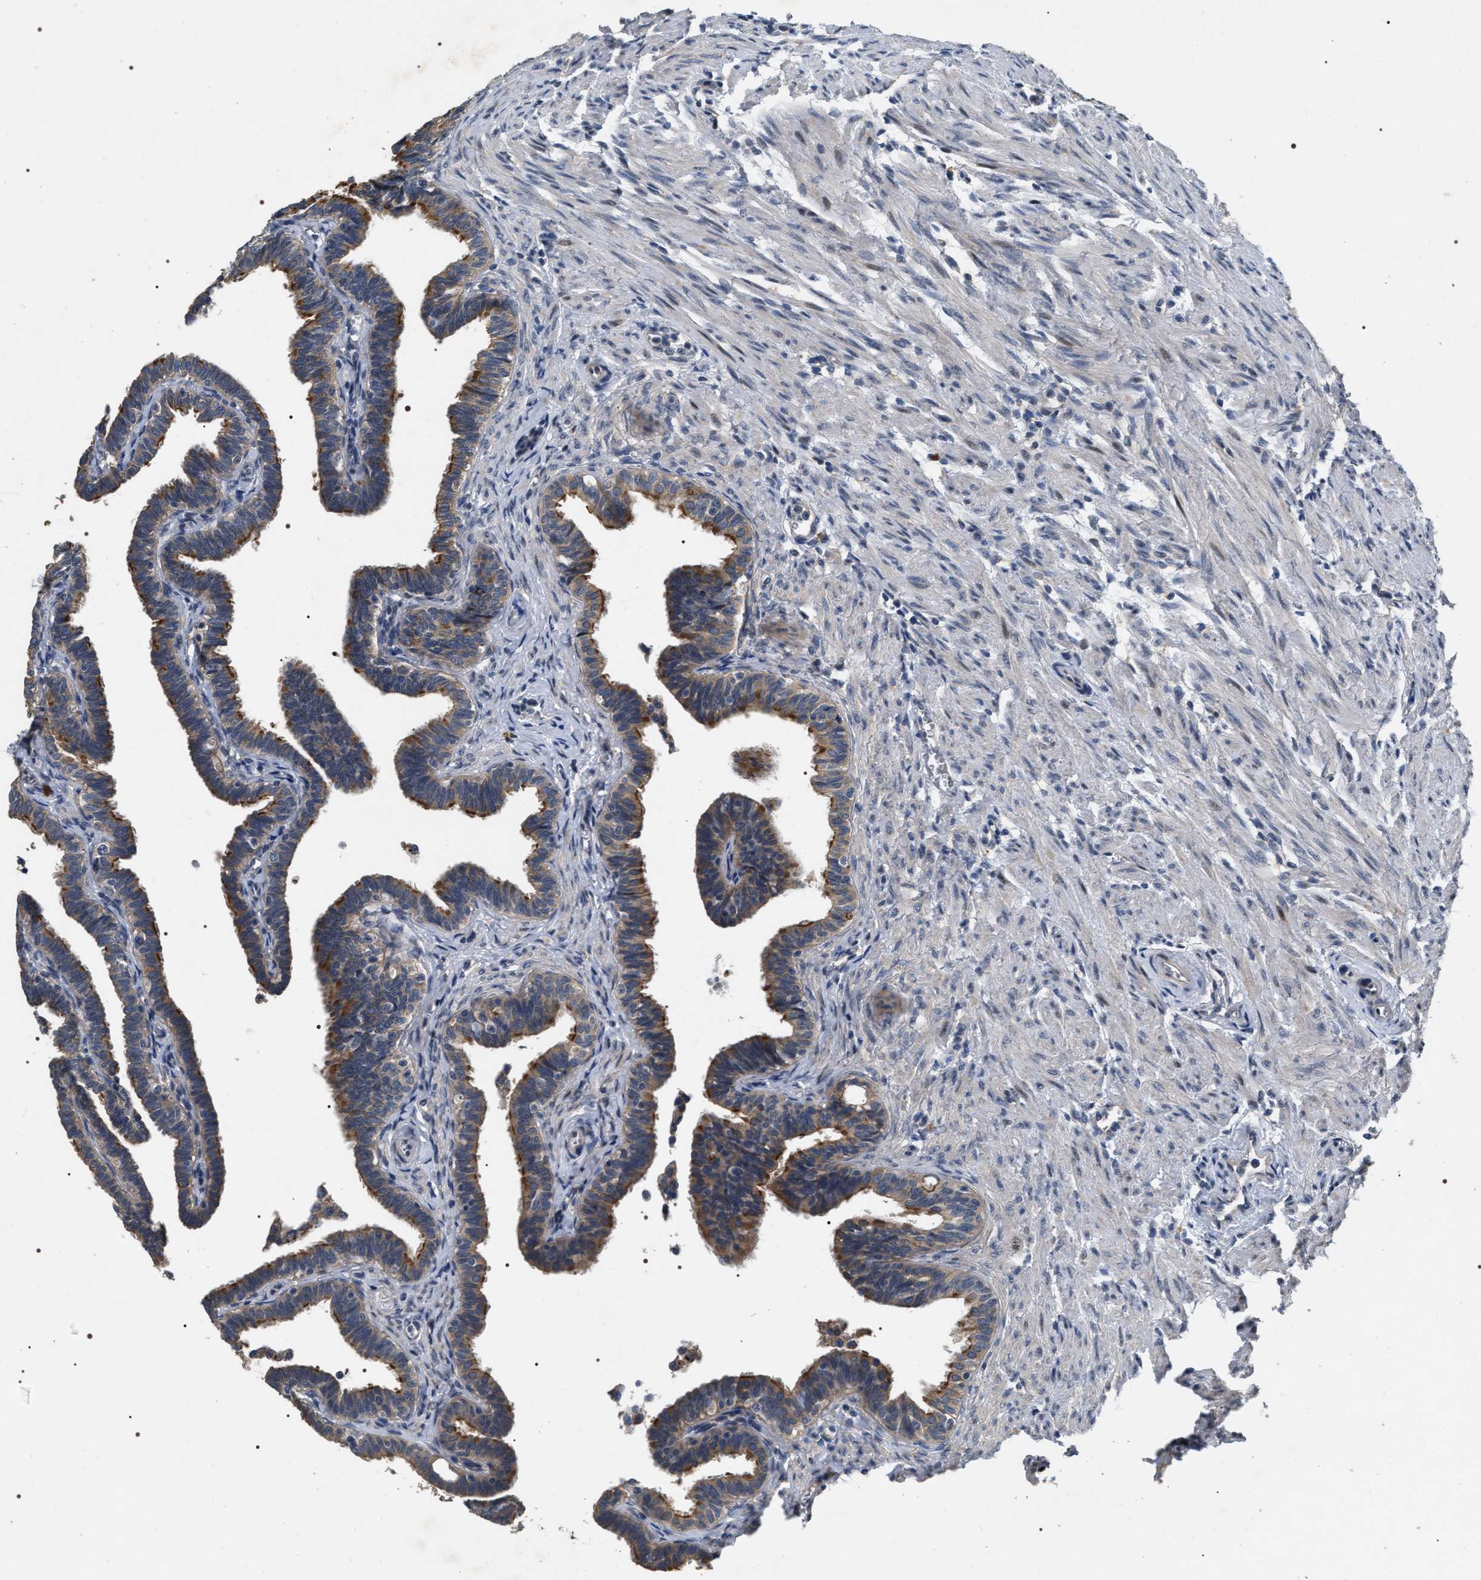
{"staining": {"intensity": "moderate", "quantity": "25%-75%", "location": "cytoplasmic/membranous"}, "tissue": "fallopian tube", "cell_type": "Glandular cells", "image_type": "normal", "snomed": [{"axis": "morphology", "description": "Normal tissue, NOS"}, {"axis": "topography", "description": "Fallopian tube"}, {"axis": "topography", "description": "Ovary"}], "caption": "An image of fallopian tube stained for a protein shows moderate cytoplasmic/membranous brown staining in glandular cells.", "gene": "IFT81", "patient": {"sex": "female", "age": 23}}